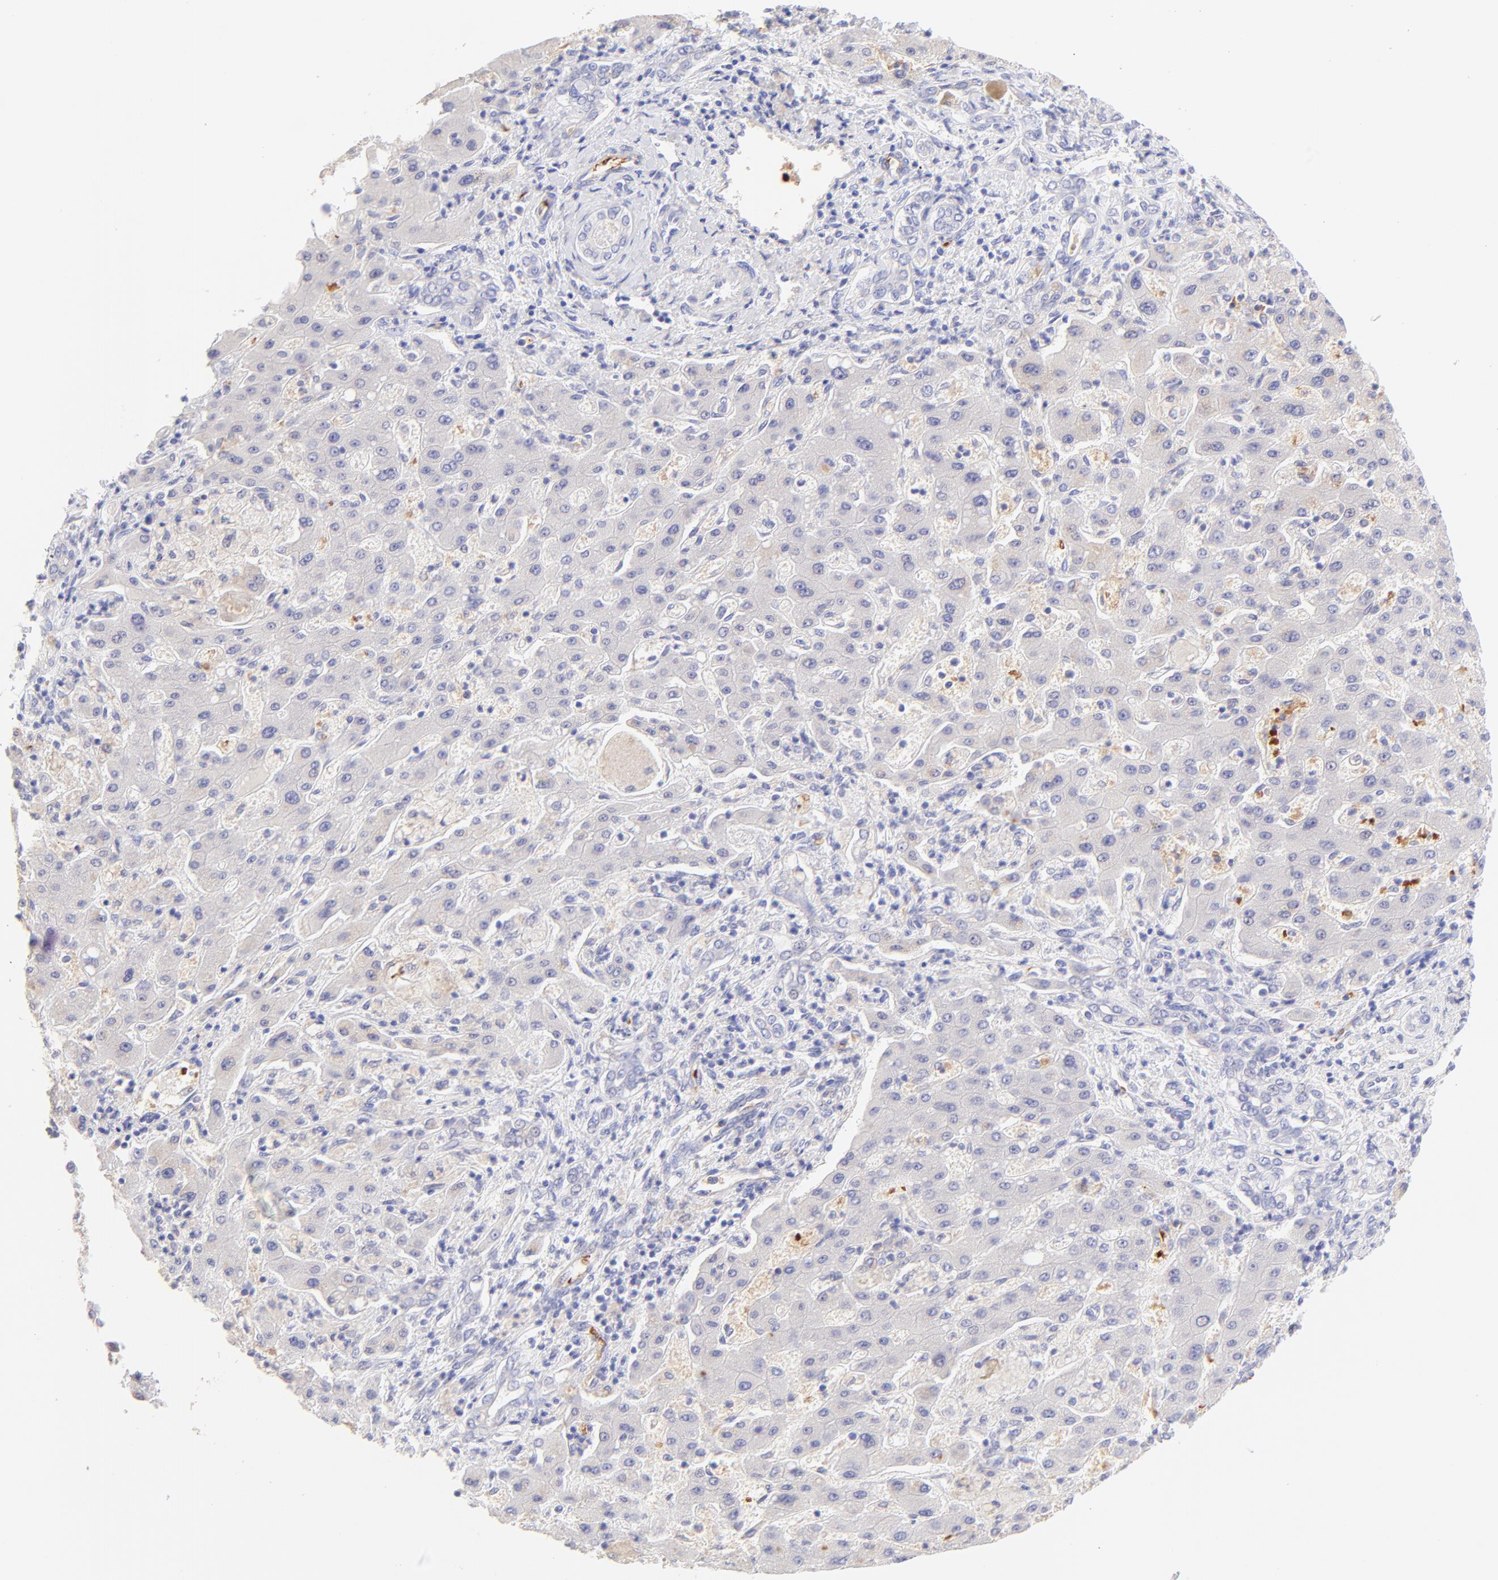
{"staining": {"intensity": "weak", "quantity": "<25%", "location": "cytoplasmic/membranous"}, "tissue": "liver cancer", "cell_type": "Tumor cells", "image_type": "cancer", "snomed": [{"axis": "morphology", "description": "Cholangiocarcinoma"}, {"axis": "topography", "description": "Liver"}], "caption": "Histopathology image shows no protein staining in tumor cells of liver cholangiocarcinoma tissue.", "gene": "FRMPD3", "patient": {"sex": "male", "age": 50}}